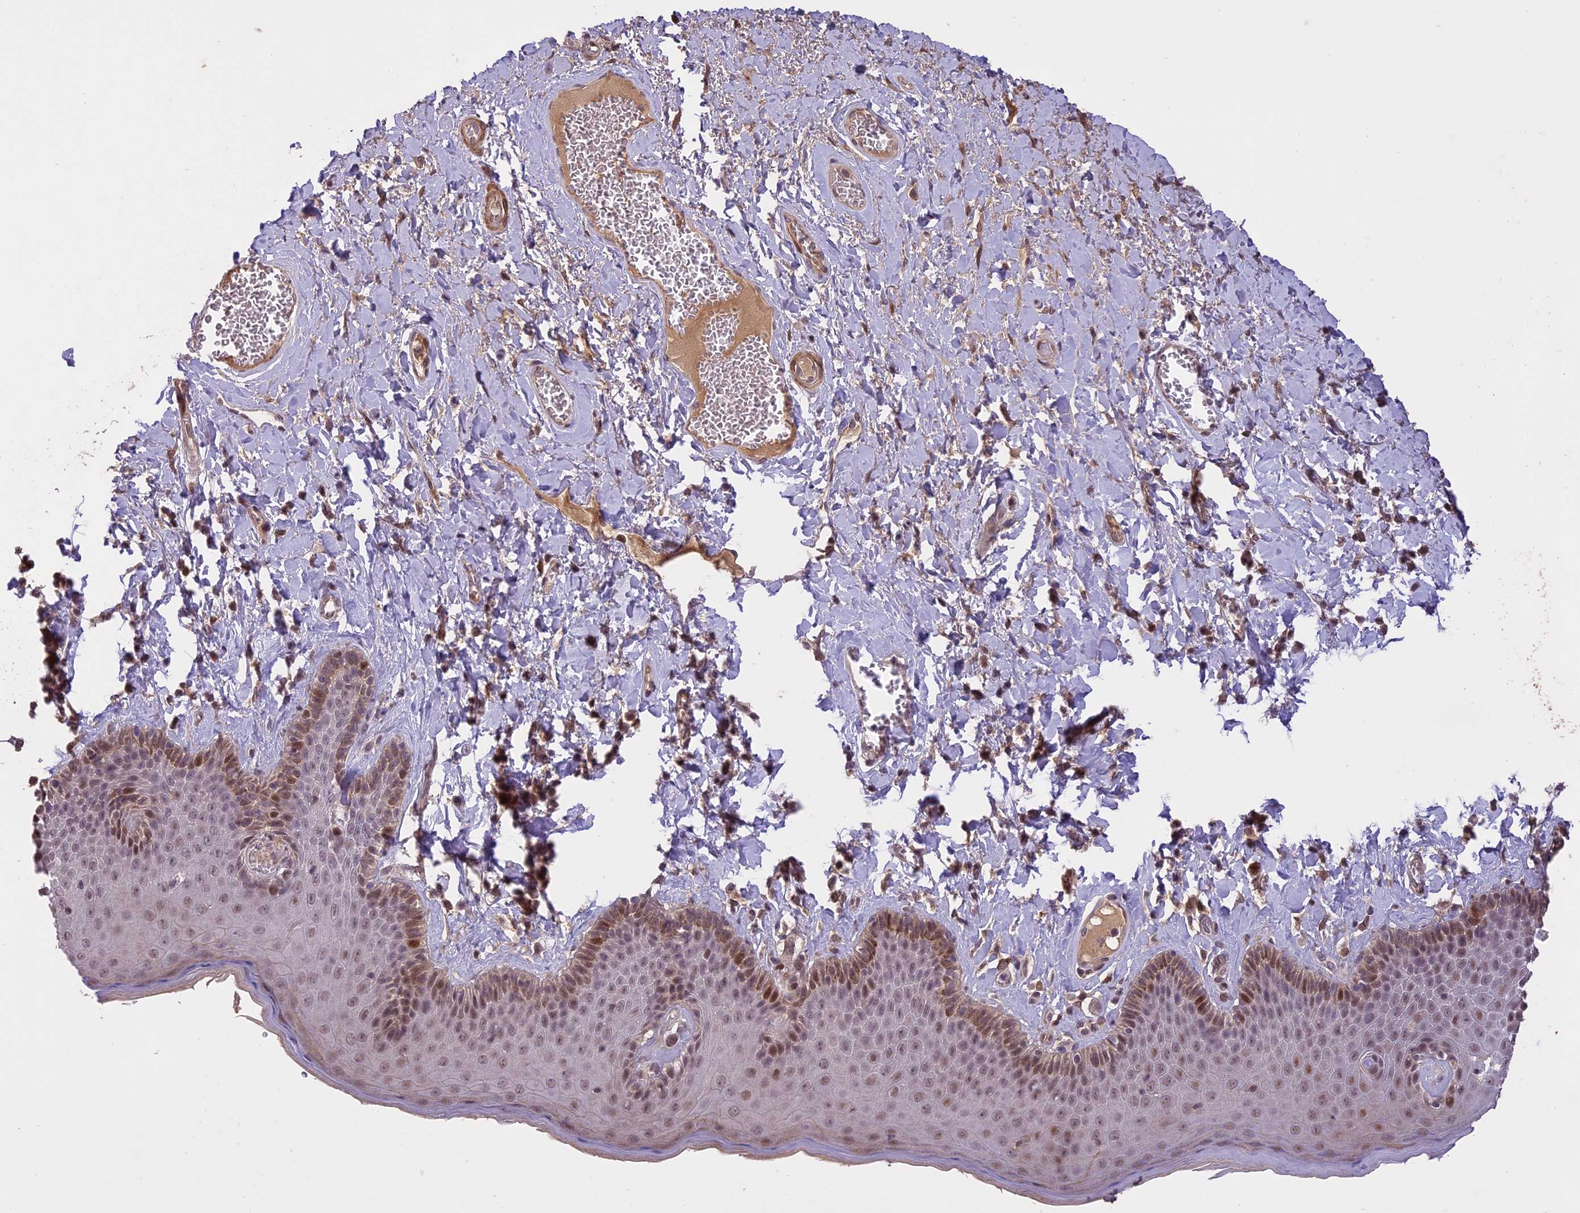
{"staining": {"intensity": "weak", "quantity": "25%-75%", "location": "nuclear"}, "tissue": "skin", "cell_type": "Epidermal cells", "image_type": "normal", "snomed": [{"axis": "morphology", "description": "Normal tissue, NOS"}, {"axis": "topography", "description": "Anal"}], "caption": "Protein analysis of unremarkable skin reveals weak nuclear positivity in approximately 25%-75% of epidermal cells.", "gene": "PRELID2", "patient": {"sex": "male", "age": 69}}